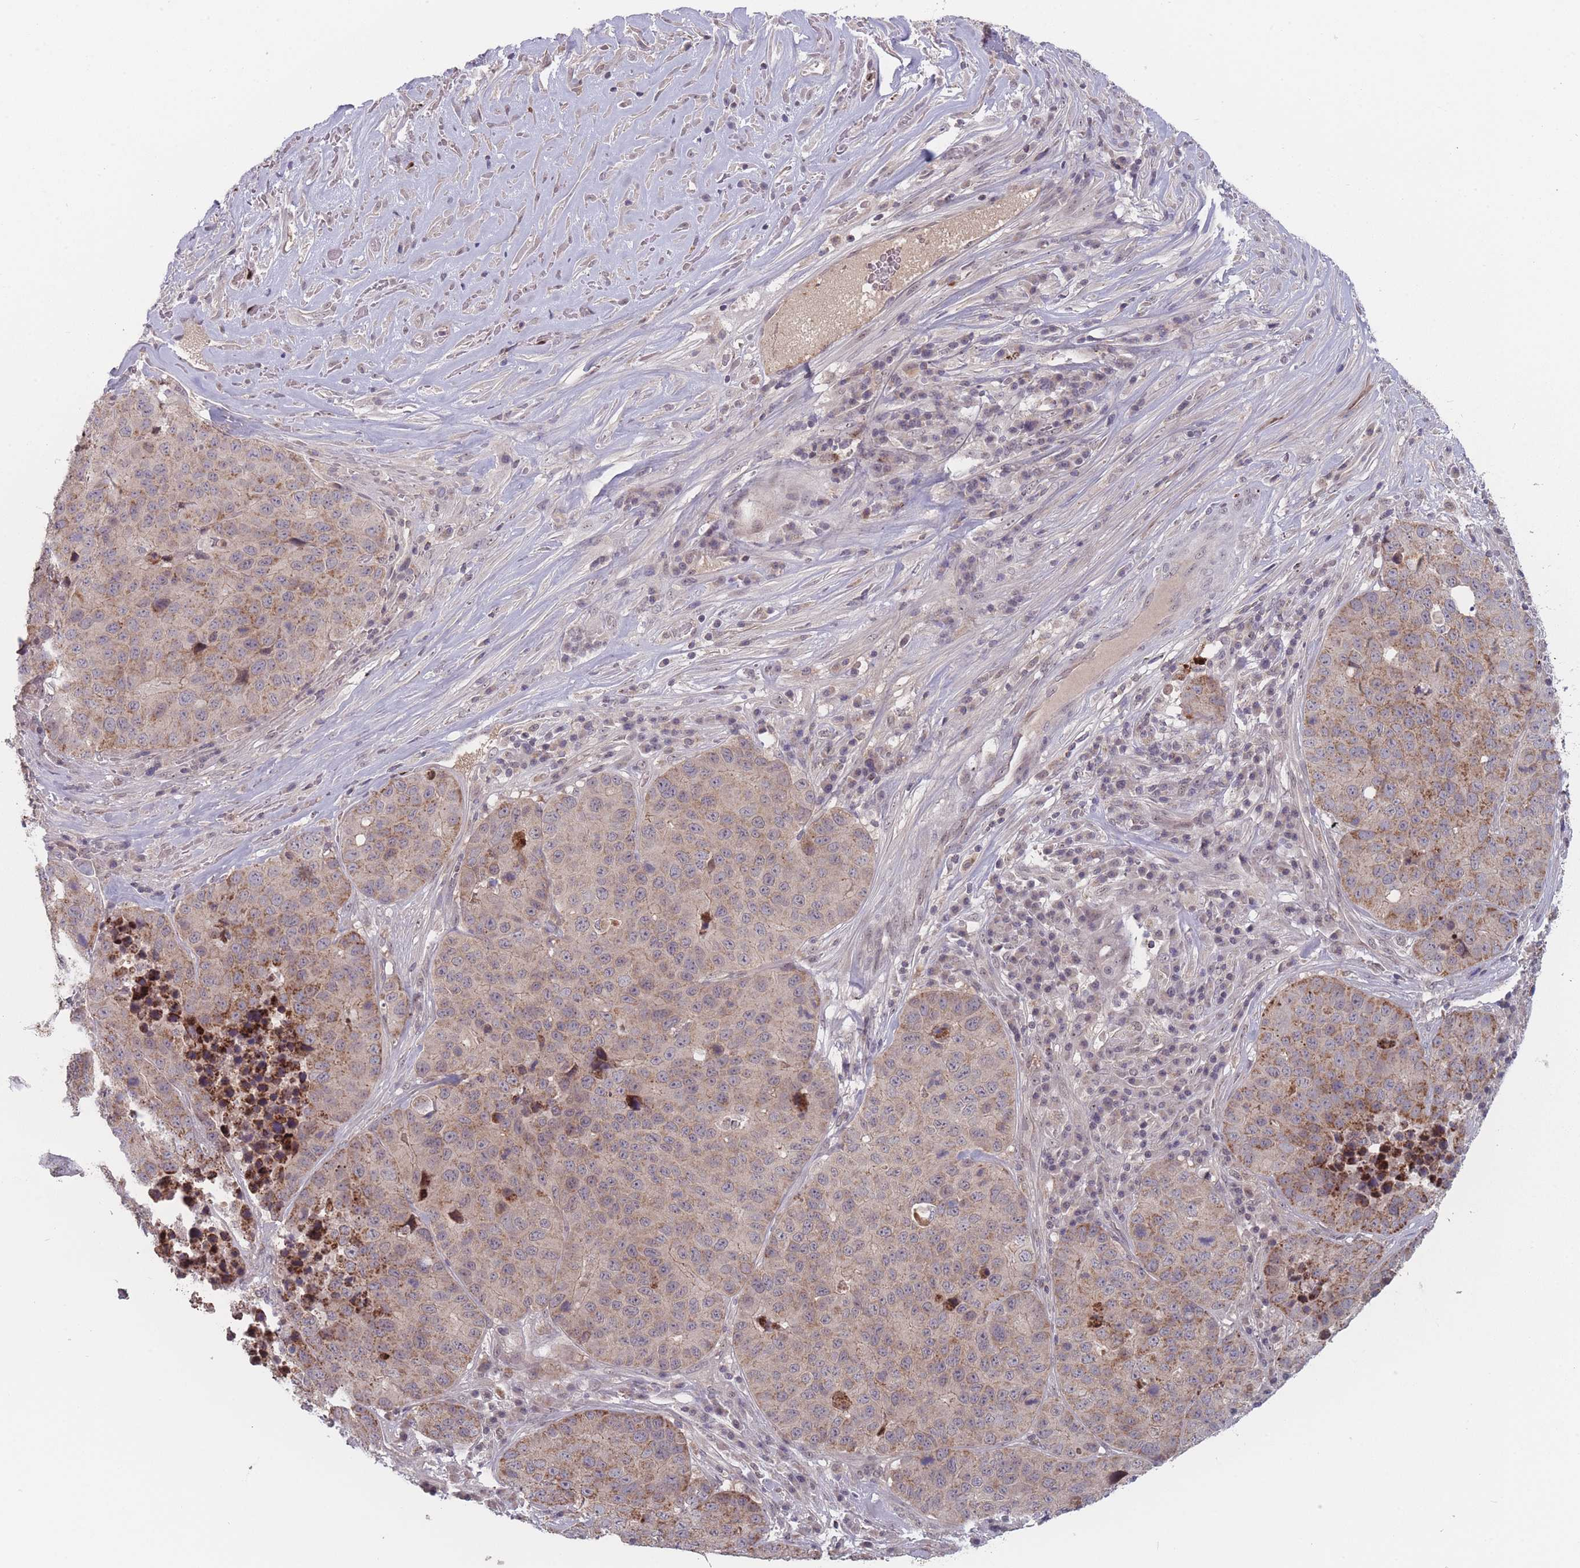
{"staining": {"intensity": "moderate", "quantity": ">75%", "location": "cytoplasmic/membranous"}, "tissue": "stomach cancer", "cell_type": "Tumor cells", "image_type": "cancer", "snomed": [{"axis": "morphology", "description": "Adenocarcinoma, NOS"}, {"axis": "topography", "description": "Stomach"}], "caption": "Immunohistochemical staining of human stomach cancer exhibits moderate cytoplasmic/membranous protein positivity in about >75% of tumor cells.", "gene": "TMEM232", "patient": {"sex": "male", "age": 71}}